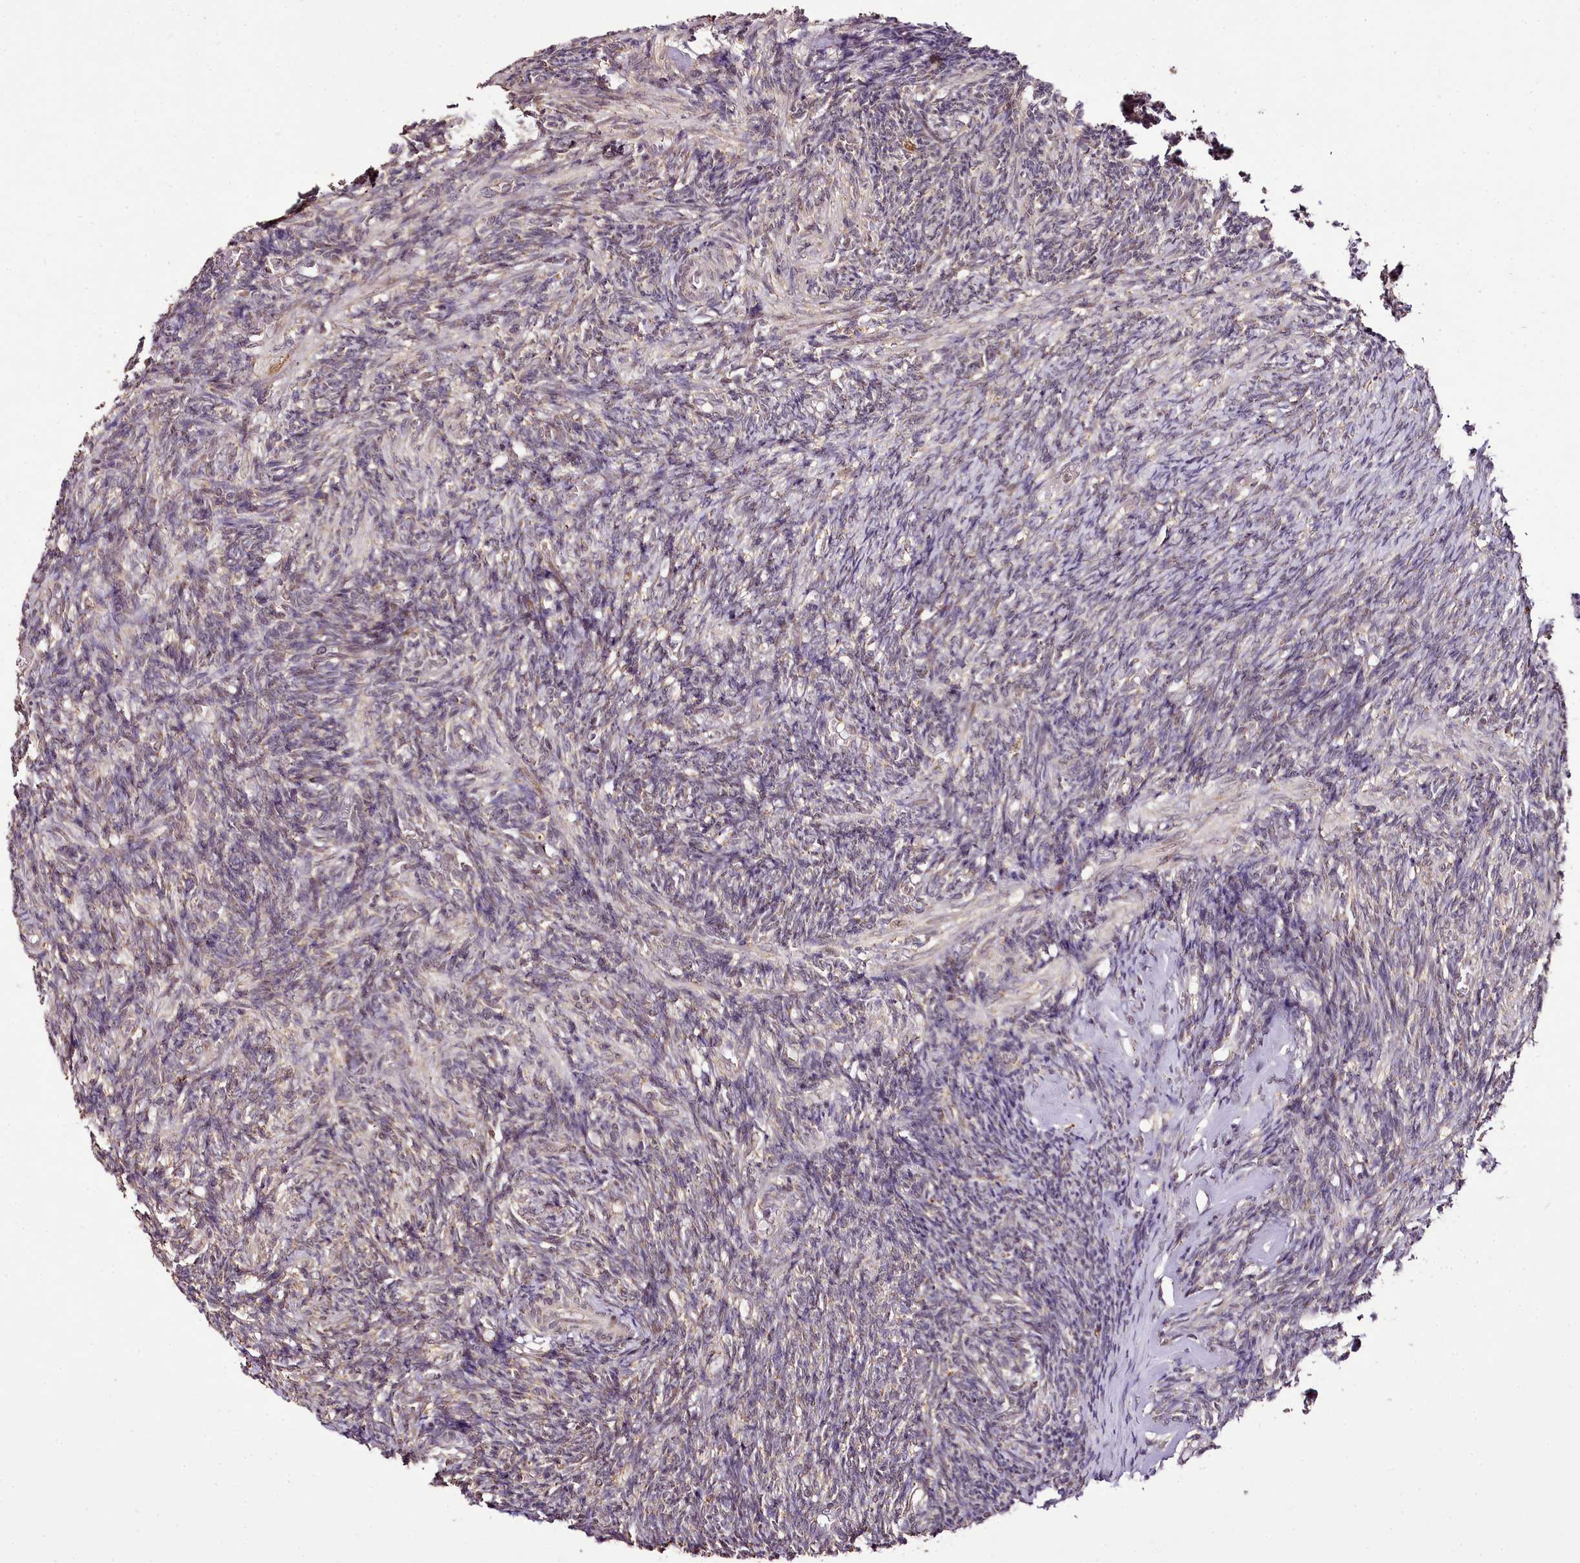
{"staining": {"intensity": "moderate", "quantity": ">75%", "location": "cytoplasmic/membranous,nuclear"}, "tissue": "ovary", "cell_type": "Follicle cells", "image_type": "normal", "snomed": [{"axis": "morphology", "description": "Normal tissue, NOS"}, {"axis": "topography", "description": "Ovary"}], "caption": "Immunohistochemical staining of normal ovary displays medium levels of moderate cytoplasmic/membranous,nuclear expression in about >75% of follicle cells.", "gene": "EDIL3", "patient": {"sex": "female", "age": 27}}